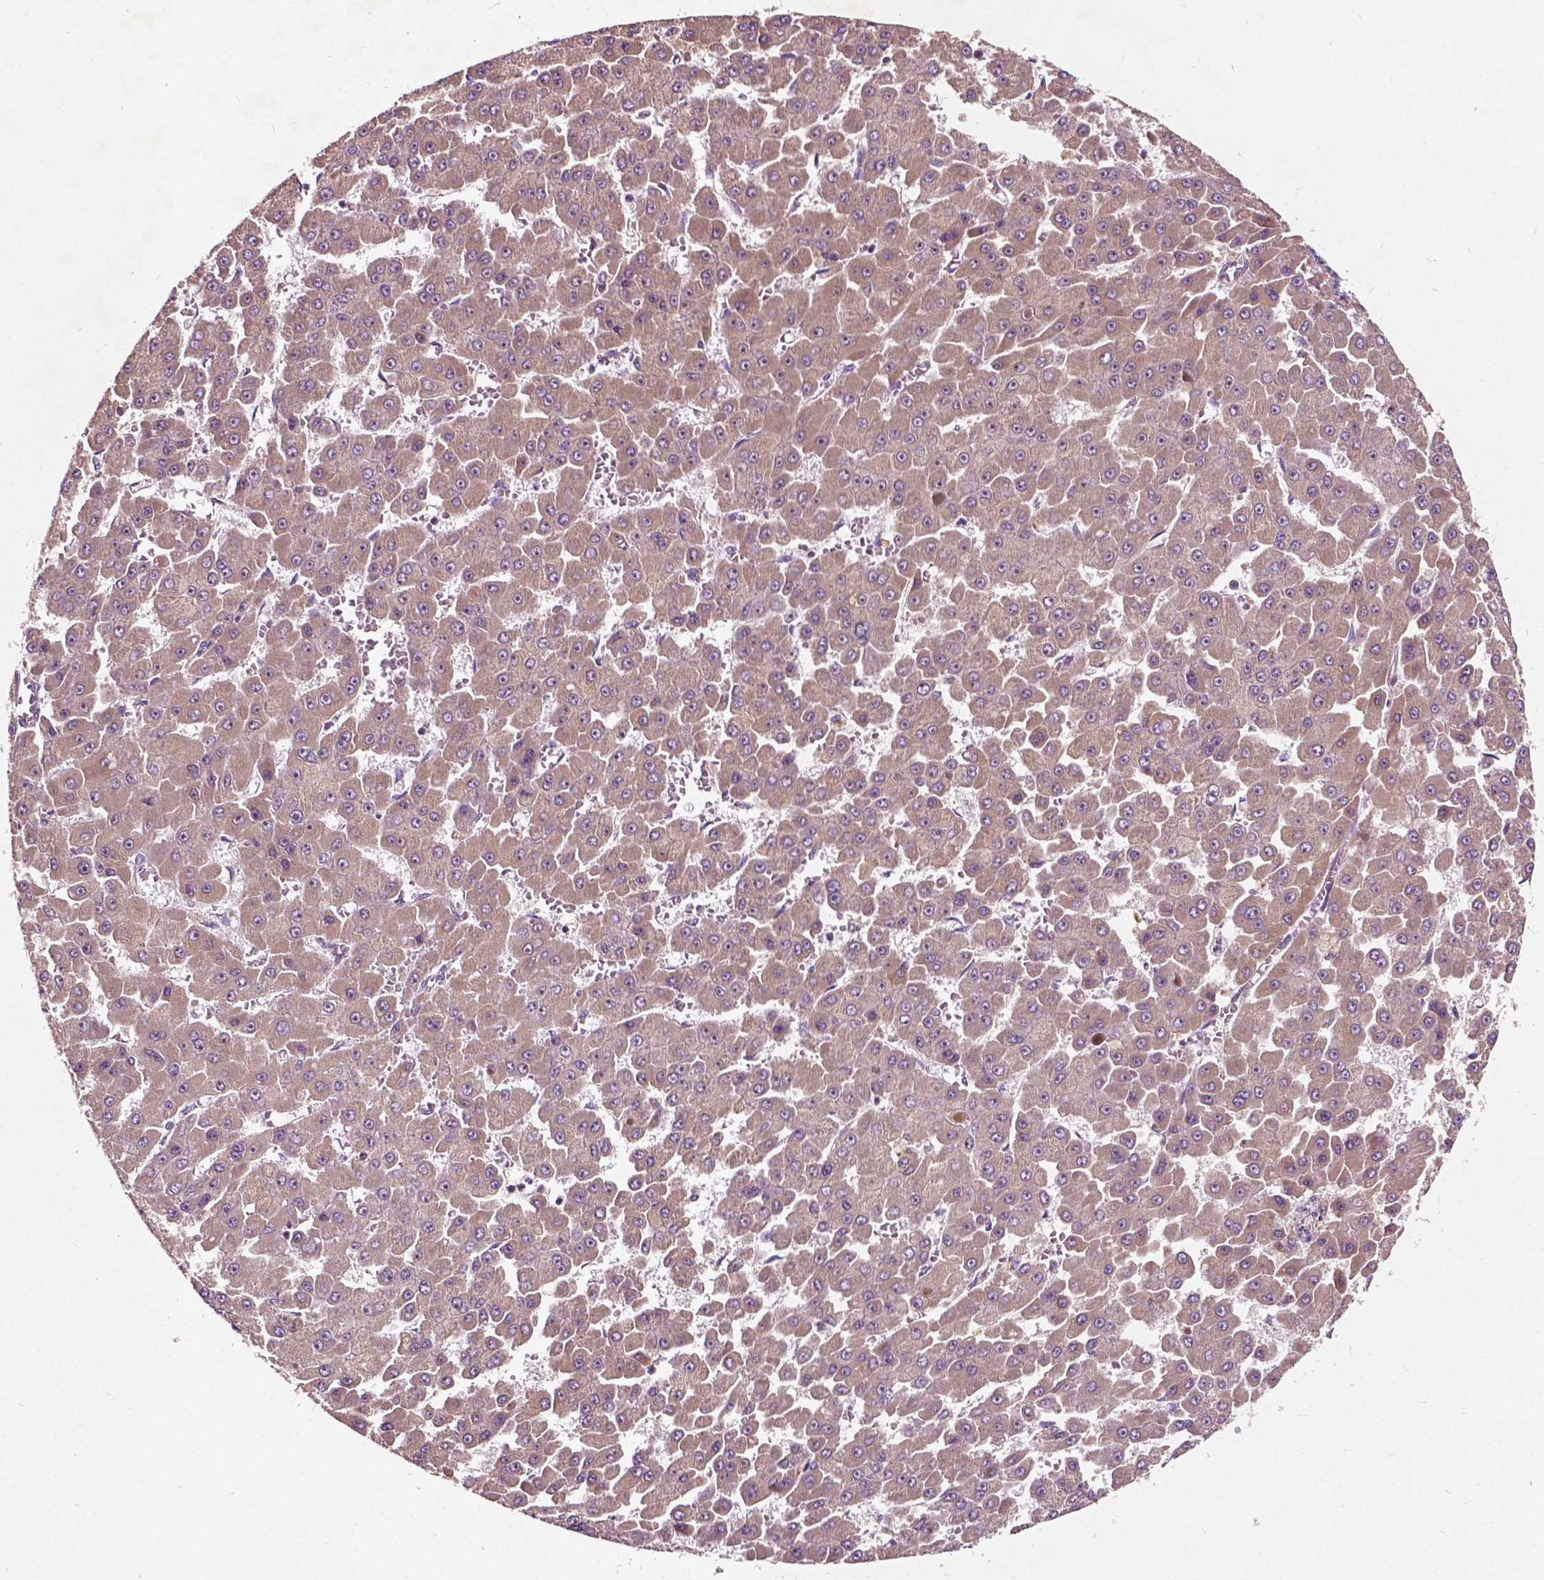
{"staining": {"intensity": "weak", "quantity": ">75%", "location": "cytoplasmic/membranous"}, "tissue": "liver cancer", "cell_type": "Tumor cells", "image_type": "cancer", "snomed": [{"axis": "morphology", "description": "Carcinoma, Hepatocellular, NOS"}, {"axis": "topography", "description": "Liver"}], "caption": "There is low levels of weak cytoplasmic/membranous staining in tumor cells of liver cancer (hepatocellular carcinoma), as demonstrated by immunohistochemical staining (brown color).", "gene": "ODF3L2", "patient": {"sex": "male", "age": 78}}